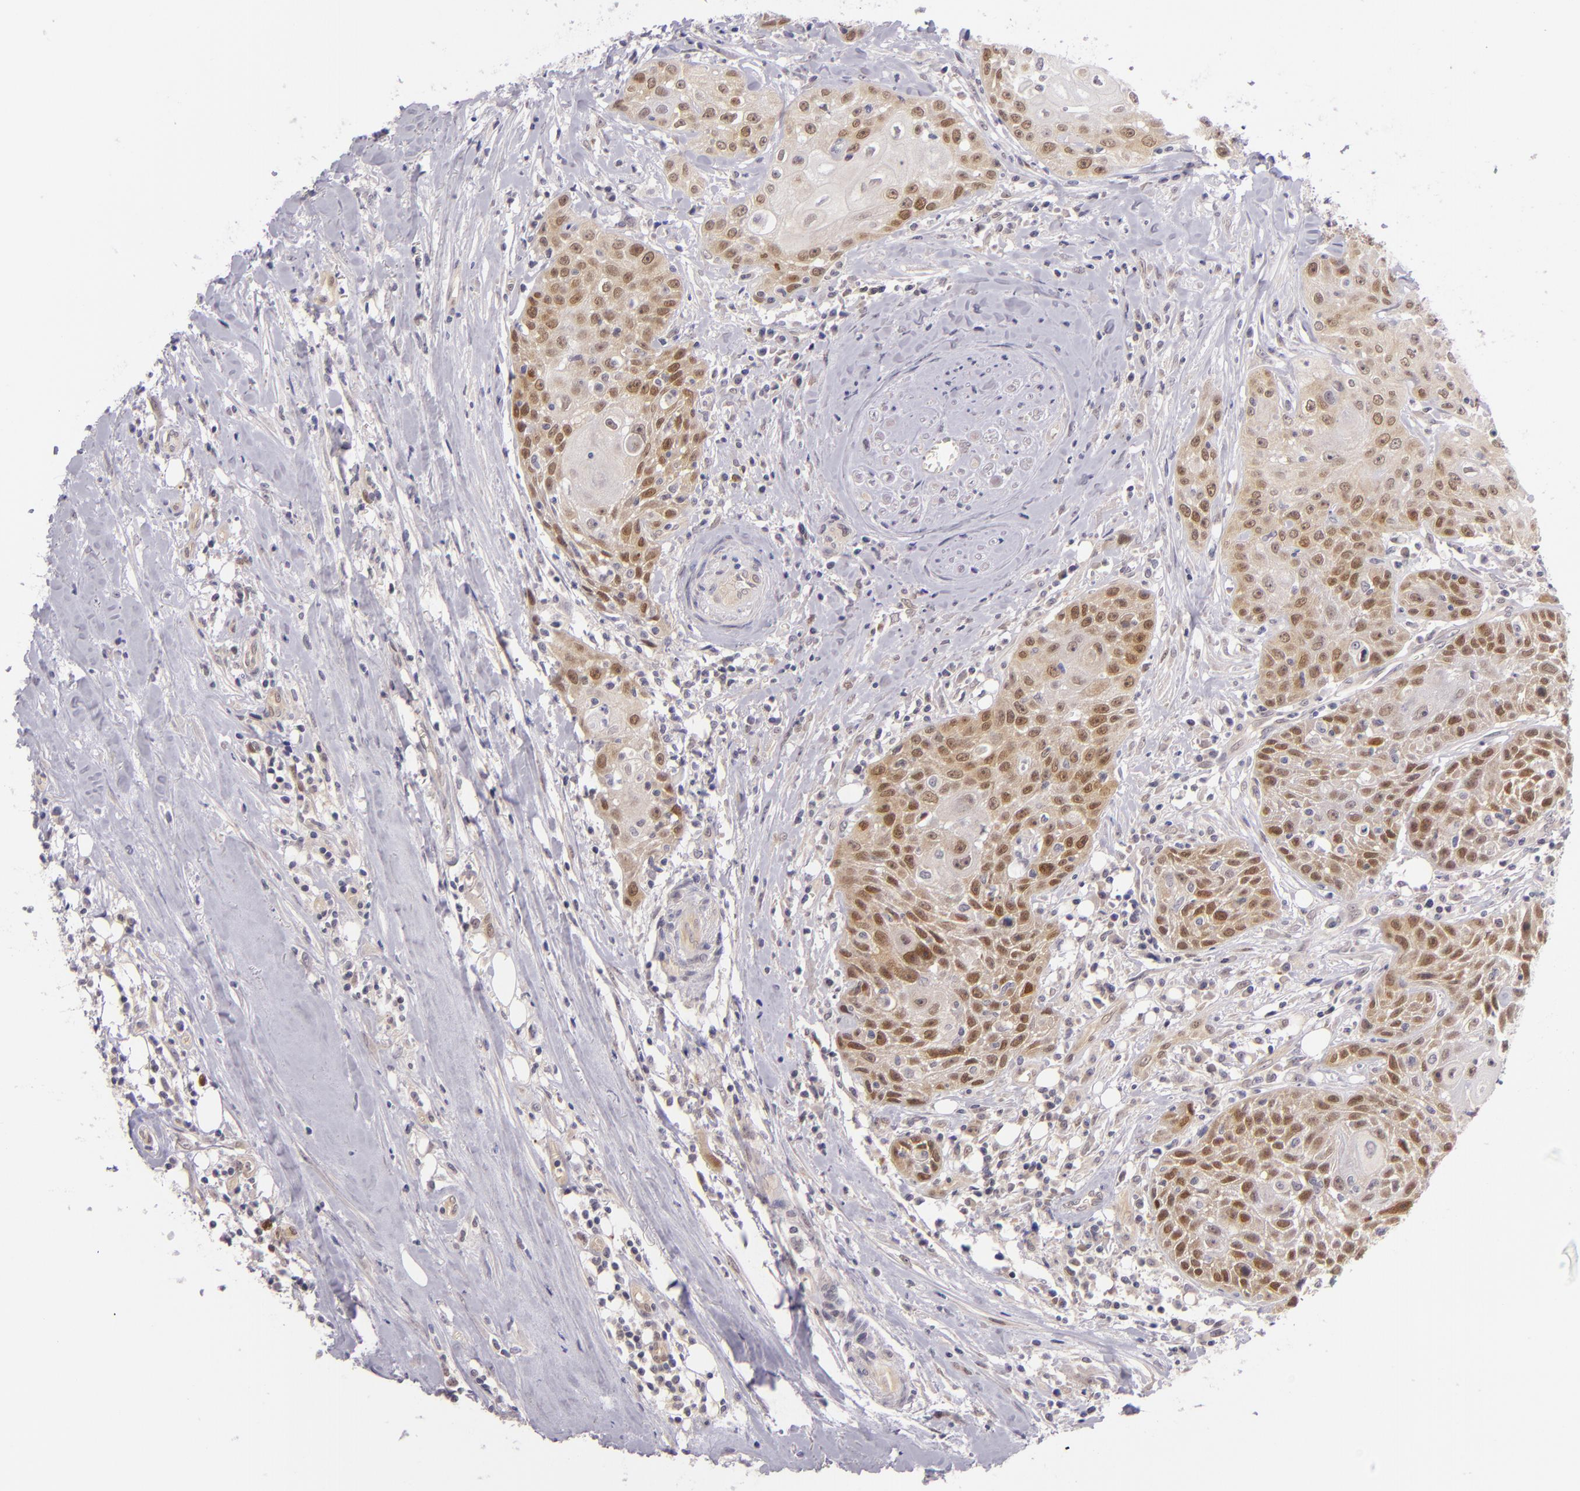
{"staining": {"intensity": "moderate", "quantity": "25%-75%", "location": "cytoplasmic/membranous,nuclear"}, "tissue": "head and neck cancer", "cell_type": "Tumor cells", "image_type": "cancer", "snomed": [{"axis": "morphology", "description": "Squamous cell carcinoma, NOS"}, {"axis": "topography", "description": "Oral tissue"}, {"axis": "topography", "description": "Head-Neck"}], "caption": "Moderate cytoplasmic/membranous and nuclear protein positivity is identified in about 25%-75% of tumor cells in head and neck cancer (squamous cell carcinoma).", "gene": "CSE1L", "patient": {"sex": "female", "age": 82}}